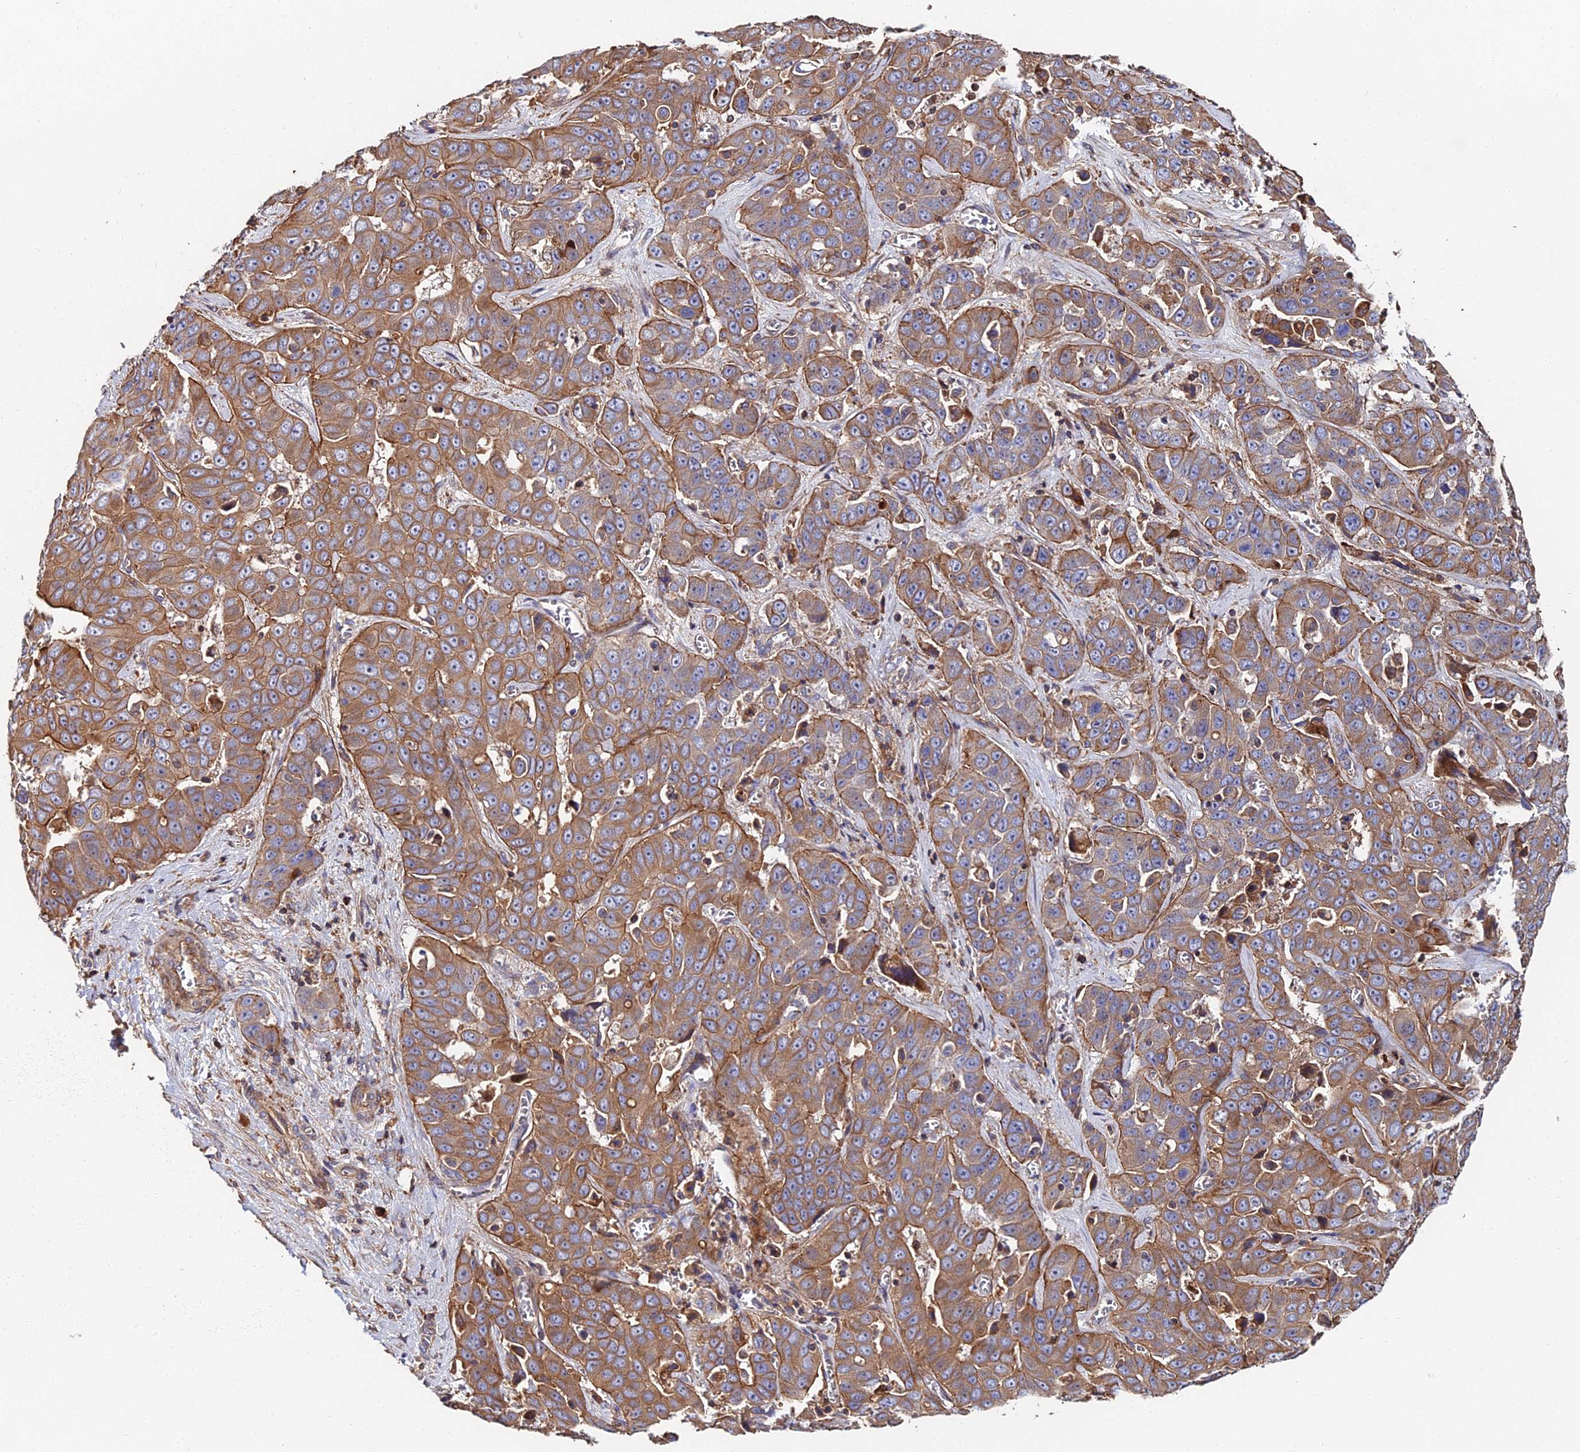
{"staining": {"intensity": "moderate", "quantity": ">75%", "location": "cytoplasmic/membranous"}, "tissue": "liver cancer", "cell_type": "Tumor cells", "image_type": "cancer", "snomed": [{"axis": "morphology", "description": "Cholangiocarcinoma"}, {"axis": "topography", "description": "Liver"}], "caption": "The image exhibits immunohistochemical staining of liver cancer. There is moderate cytoplasmic/membranous expression is identified in about >75% of tumor cells.", "gene": "EXT1", "patient": {"sex": "female", "age": 52}}